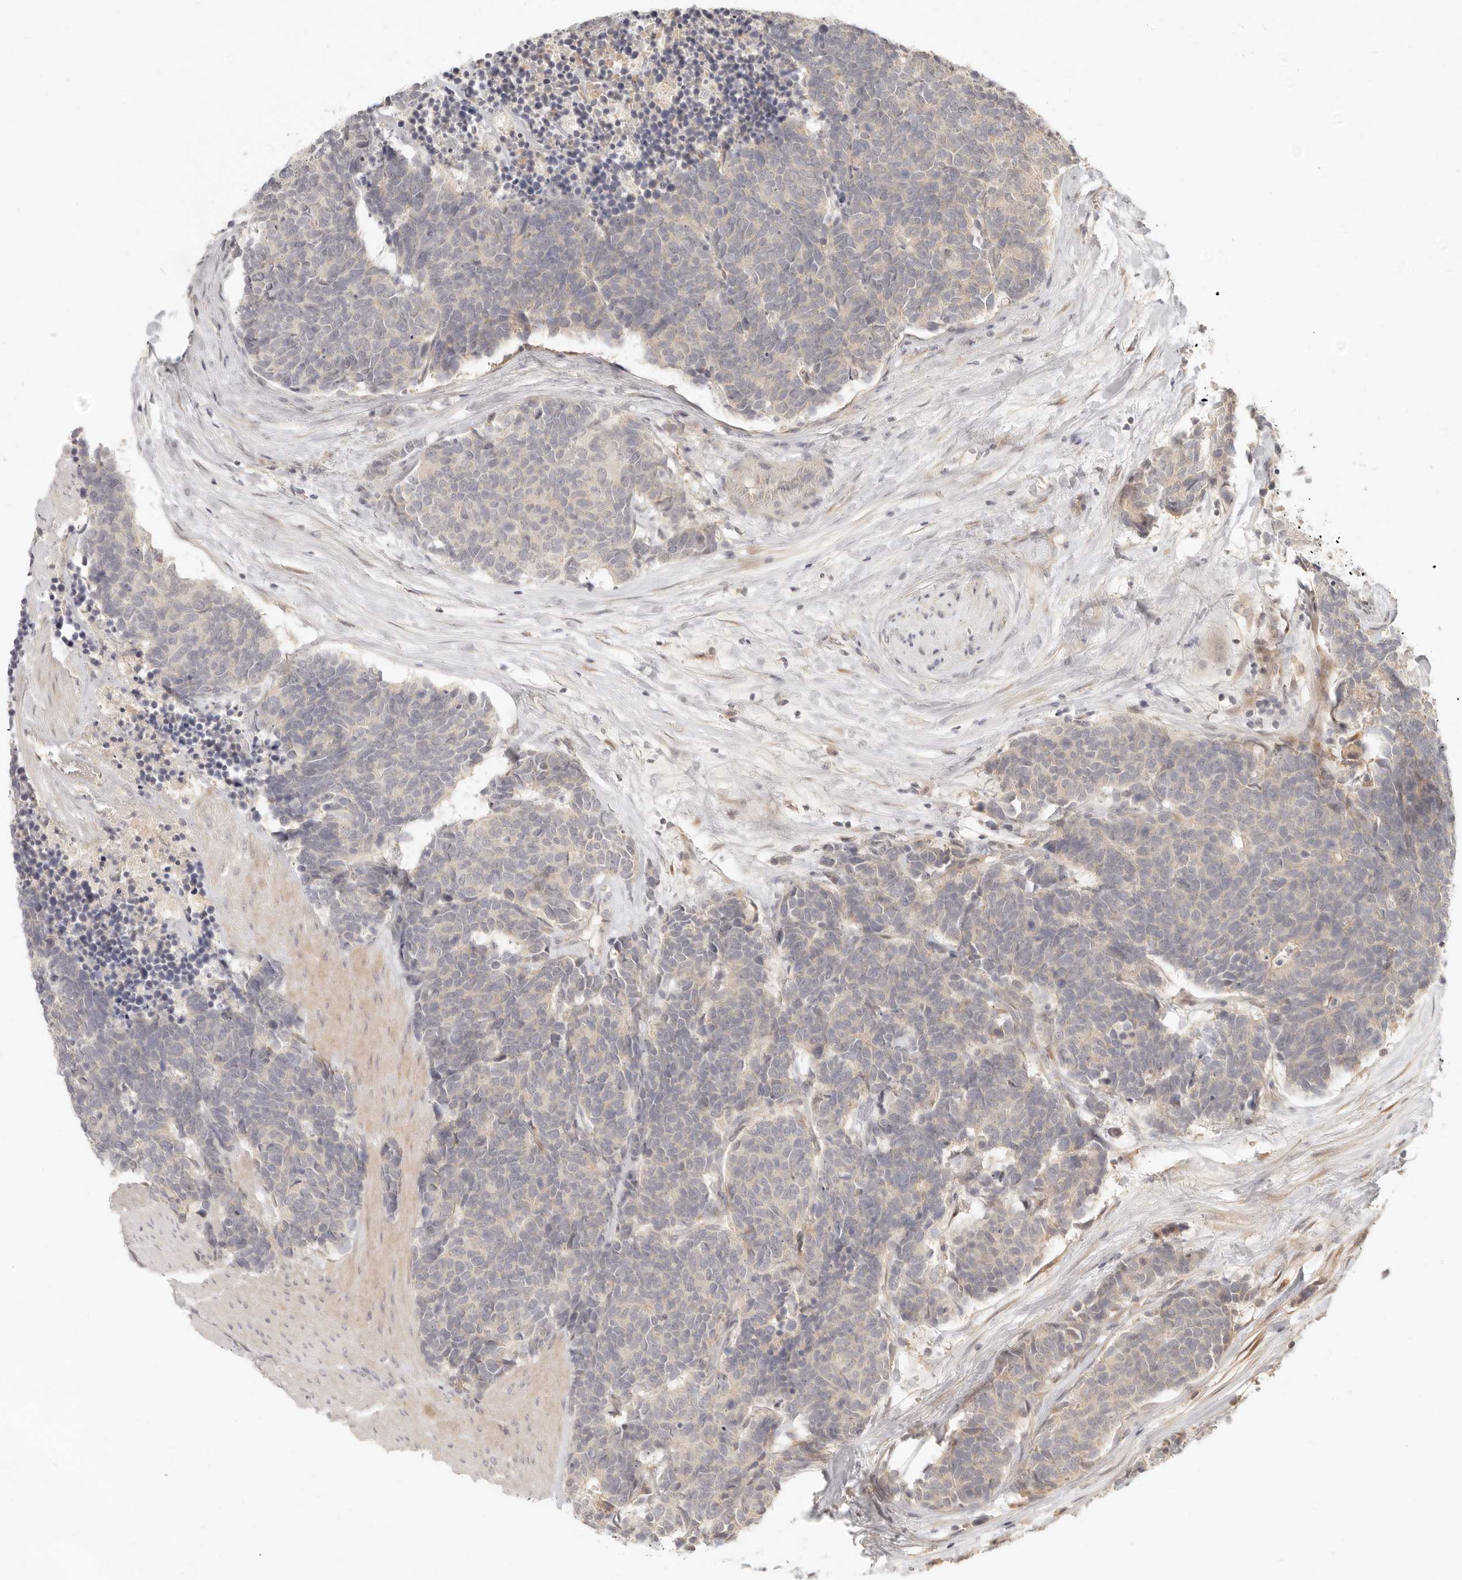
{"staining": {"intensity": "negative", "quantity": "none", "location": "none"}, "tissue": "carcinoid", "cell_type": "Tumor cells", "image_type": "cancer", "snomed": [{"axis": "morphology", "description": "Carcinoma, NOS"}, {"axis": "morphology", "description": "Carcinoid, malignant, NOS"}, {"axis": "topography", "description": "Urinary bladder"}], "caption": "This is a micrograph of immunohistochemistry (IHC) staining of carcinoma, which shows no positivity in tumor cells. Brightfield microscopy of IHC stained with DAB (brown) and hematoxylin (blue), captured at high magnification.", "gene": "UBXN11", "patient": {"sex": "male", "age": 57}}